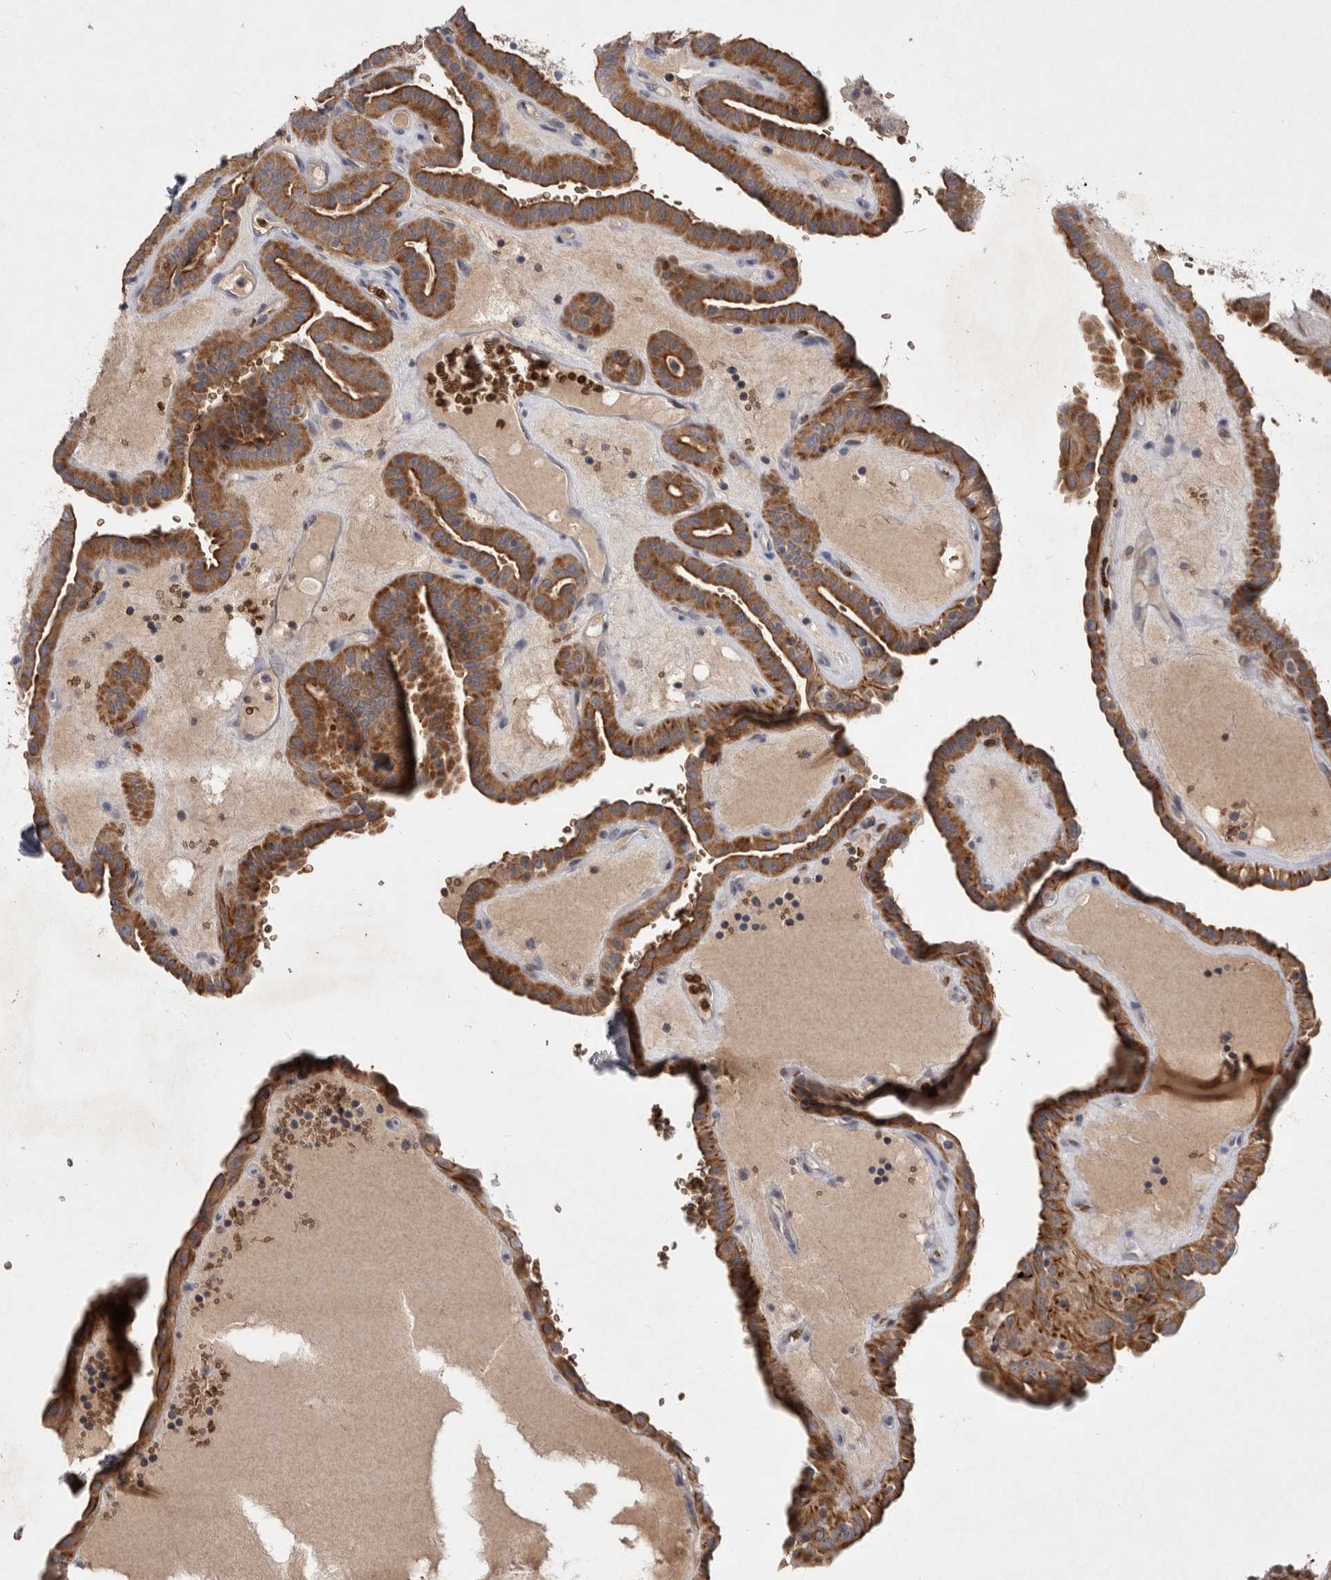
{"staining": {"intensity": "moderate", "quantity": ">75%", "location": "cytoplasmic/membranous"}, "tissue": "thyroid cancer", "cell_type": "Tumor cells", "image_type": "cancer", "snomed": [{"axis": "morphology", "description": "Papillary adenocarcinoma, NOS"}, {"axis": "topography", "description": "Thyroid gland"}], "caption": "Protein expression by immunohistochemistry reveals moderate cytoplasmic/membranous expression in about >75% of tumor cells in thyroid papillary adenocarcinoma.", "gene": "TNFSF14", "patient": {"sex": "male", "age": 77}}